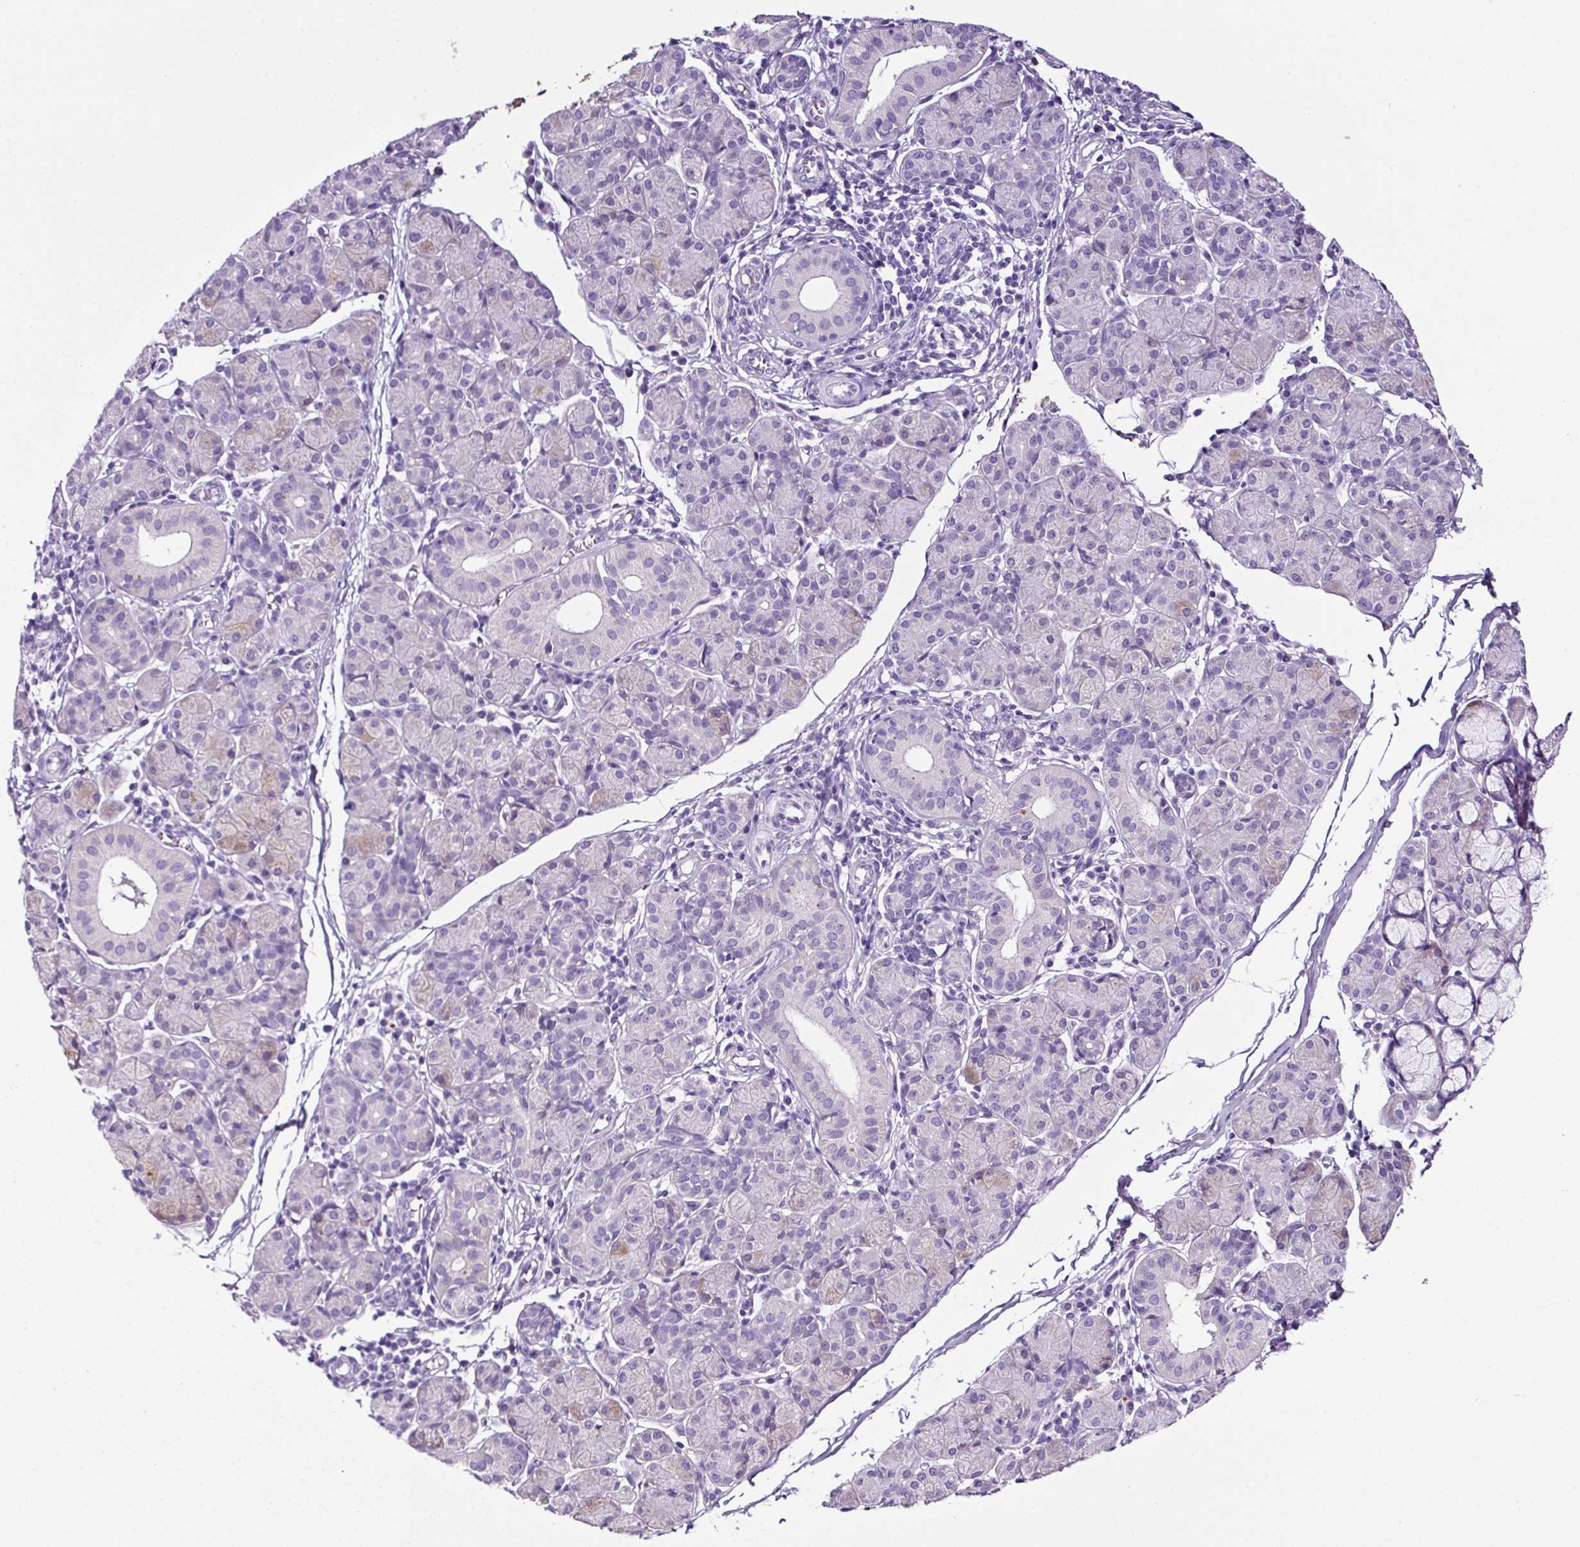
{"staining": {"intensity": "moderate", "quantity": "<25%", "location": "cytoplasmic/membranous"}, "tissue": "salivary gland", "cell_type": "Glandular cells", "image_type": "normal", "snomed": [{"axis": "morphology", "description": "Normal tissue, NOS"}, {"axis": "morphology", "description": "Inflammation, NOS"}, {"axis": "topography", "description": "Lymph node"}, {"axis": "topography", "description": "Salivary gland"}], "caption": "Protein staining displays moderate cytoplasmic/membranous staining in approximately <25% of glandular cells in benign salivary gland. The staining was performed using DAB (3,3'-diaminobenzidine) to visualize the protein expression in brown, while the nuclei were stained in blue with hematoxylin (Magnification: 20x).", "gene": "SP8", "patient": {"sex": "male", "age": 3}}